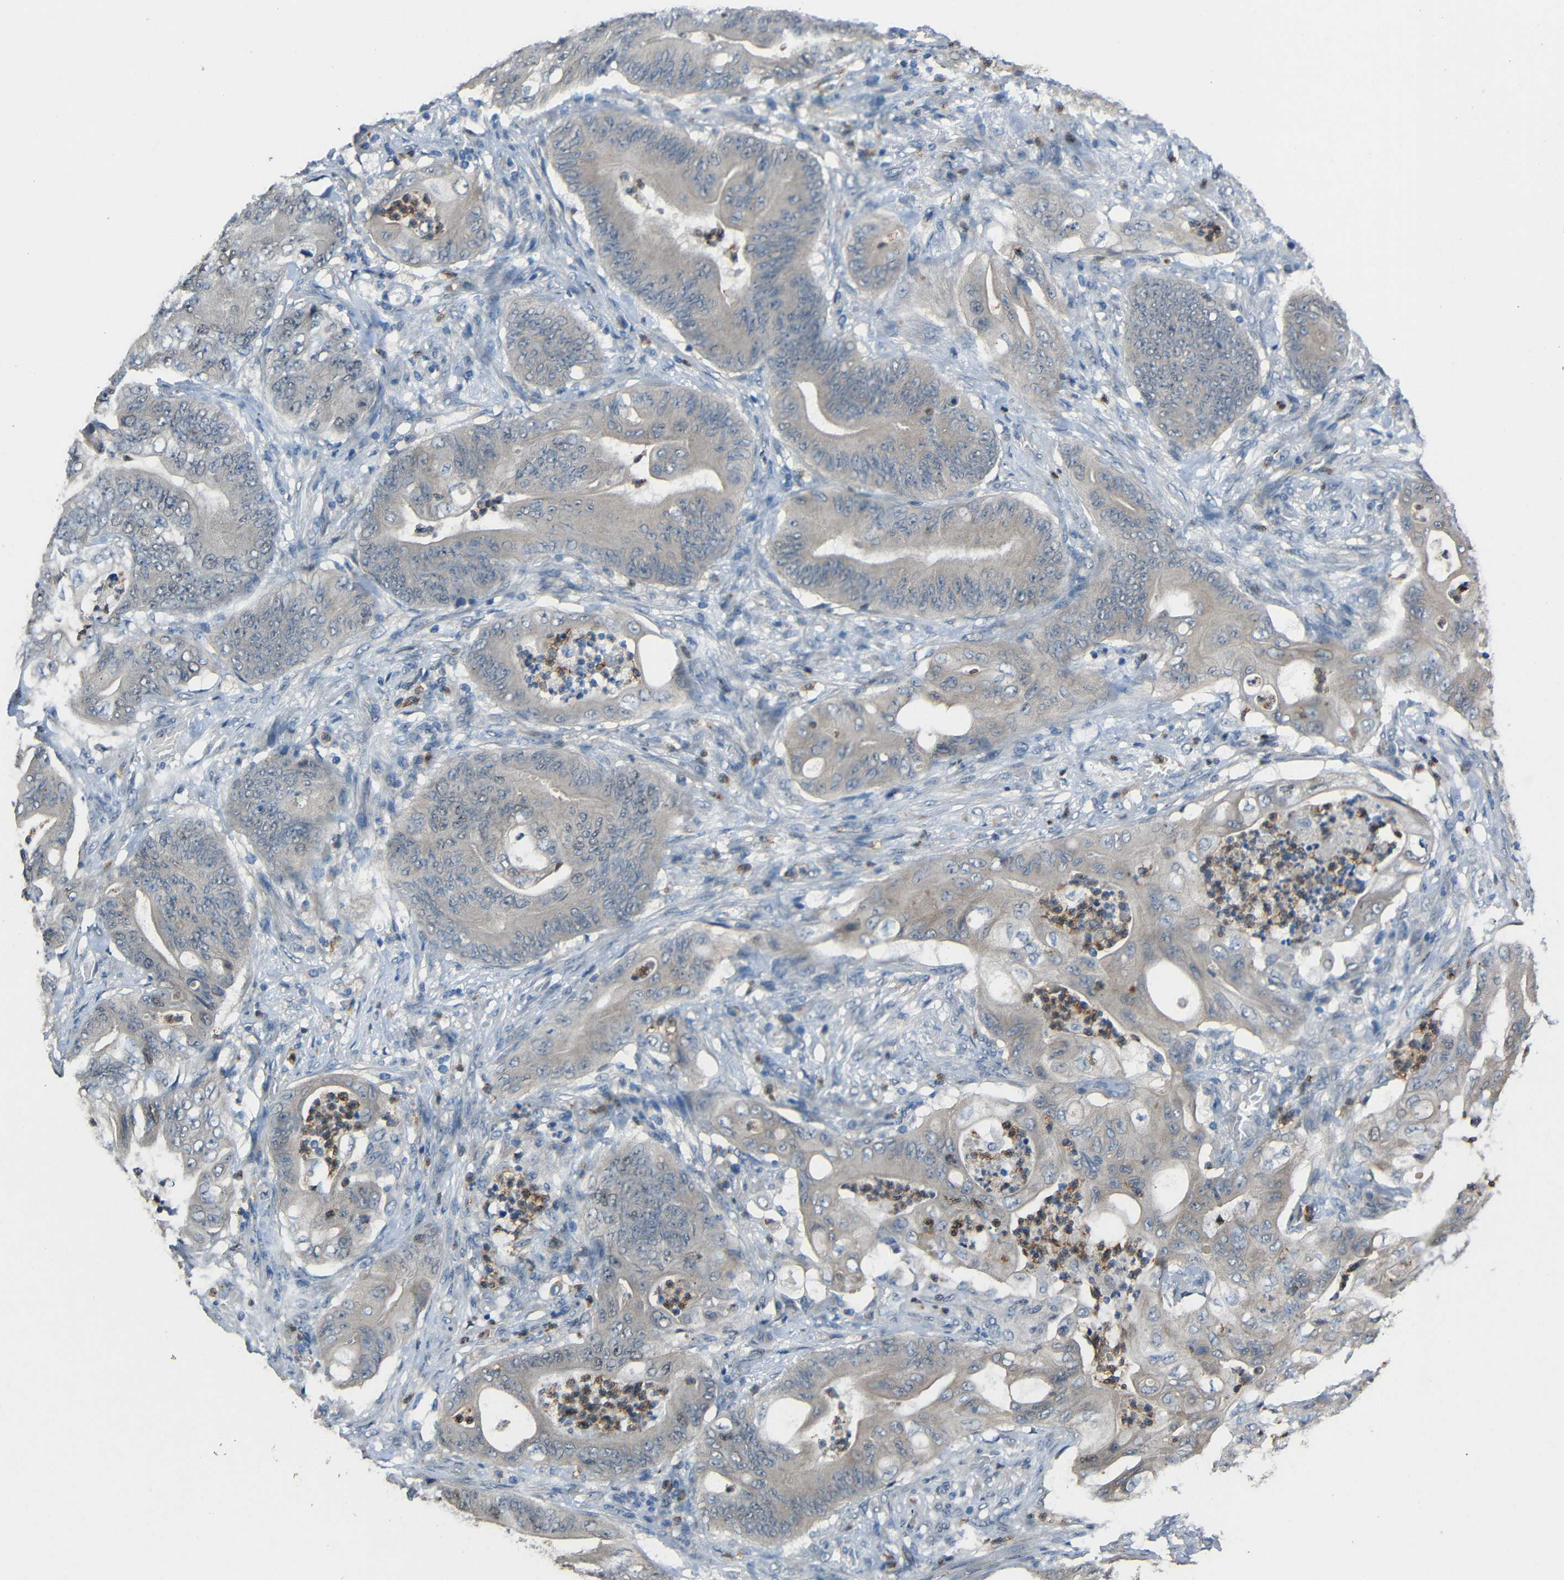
{"staining": {"intensity": "negative", "quantity": "none", "location": "none"}, "tissue": "stomach cancer", "cell_type": "Tumor cells", "image_type": "cancer", "snomed": [{"axis": "morphology", "description": "Adenocarcinoma, NOS"}, {"axis": "topography", "description": "Stomach"}], "caption": "Immunohistochemistry (IHC) micrograph of stomach adenocarcinoma stained for a protein (brown), which demonstrates no expression in tumor cells.", "gene": "STBD1", "patient": {"sex": "female", "age": 73}}